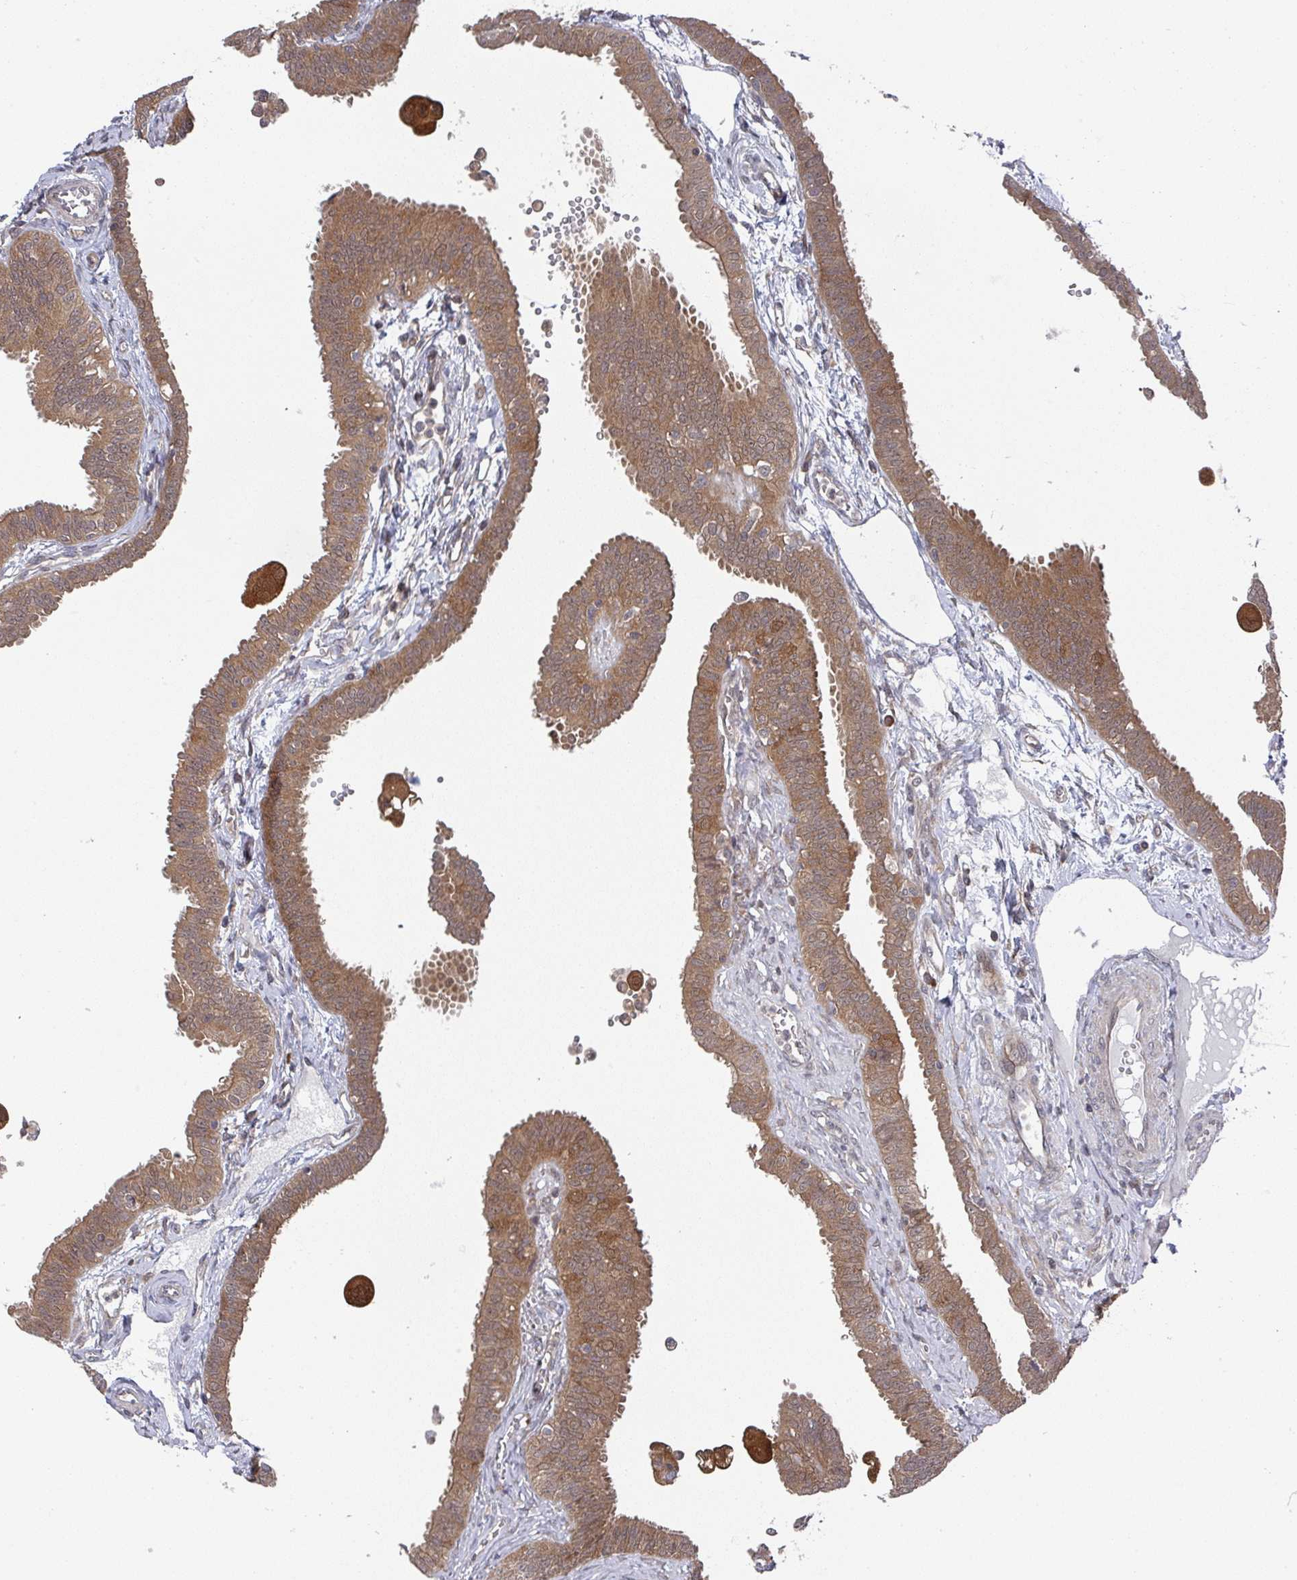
{"staining": {"intensity": "moderate", "quantity": ">75%", "location": "cytoplasmic/membranous,nuclear"}, "tissue": "fallopian tube", "cell_type": "Glandular cells", "image_type": "normal", "snomed": [{"axis": "morphology", "description": "Normal tissue, NOS"}, {"axis": "morphology", "description": "Carcinoma, NOS"}, {"axis": "topography", "description": "Fallopian tube"}, {"axis": "topography", "description": "Ovary"}], "caption": "Human fallopian tube stained with a protein marker exhibits moderate staining in glandular cells.", "gene": "GOLGA7B", "patient": {"sex": "female", "age": 59}}